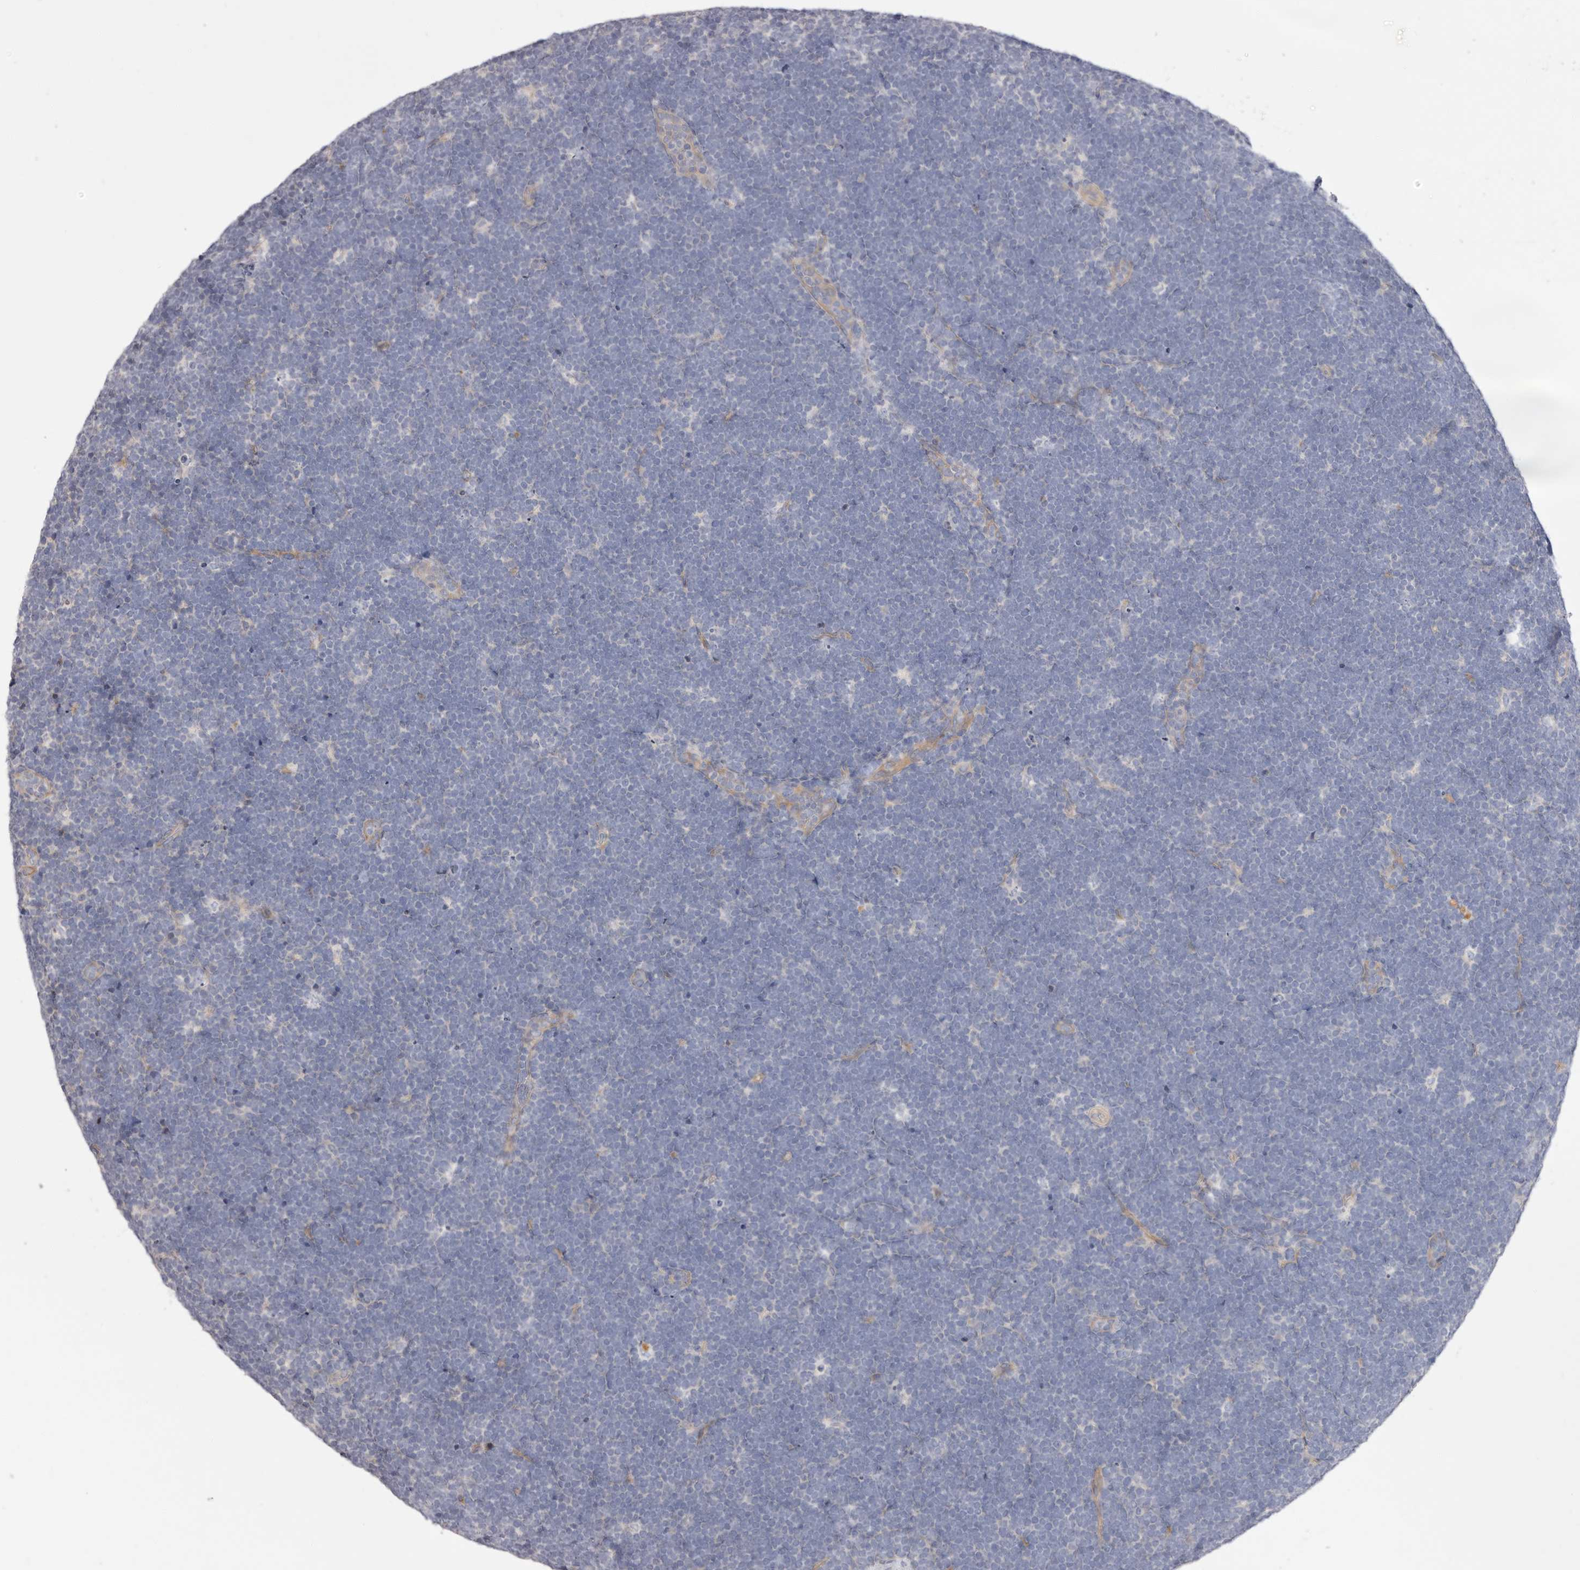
{"staining": {"intensity": "negative", "quantity": "none", "location": "none"}, "tissue": "lymphoma", "cell_type": "Tumor cells", "image_type": "cancer", "snomed": [{"axis": "morphology", "description": "Malignant lymphoma, non-Hodgkin's type, High grade"}, {"axis": "topography", "description": "Lymph node"}], "caption": "This is an IHC histopathology image of human malignant lymphoma, non-Hodgkin's type (high-grade). There is no positivity in tumor cells.", "gene": "STK16", "patient": {"sex": "male", "age": 13}}